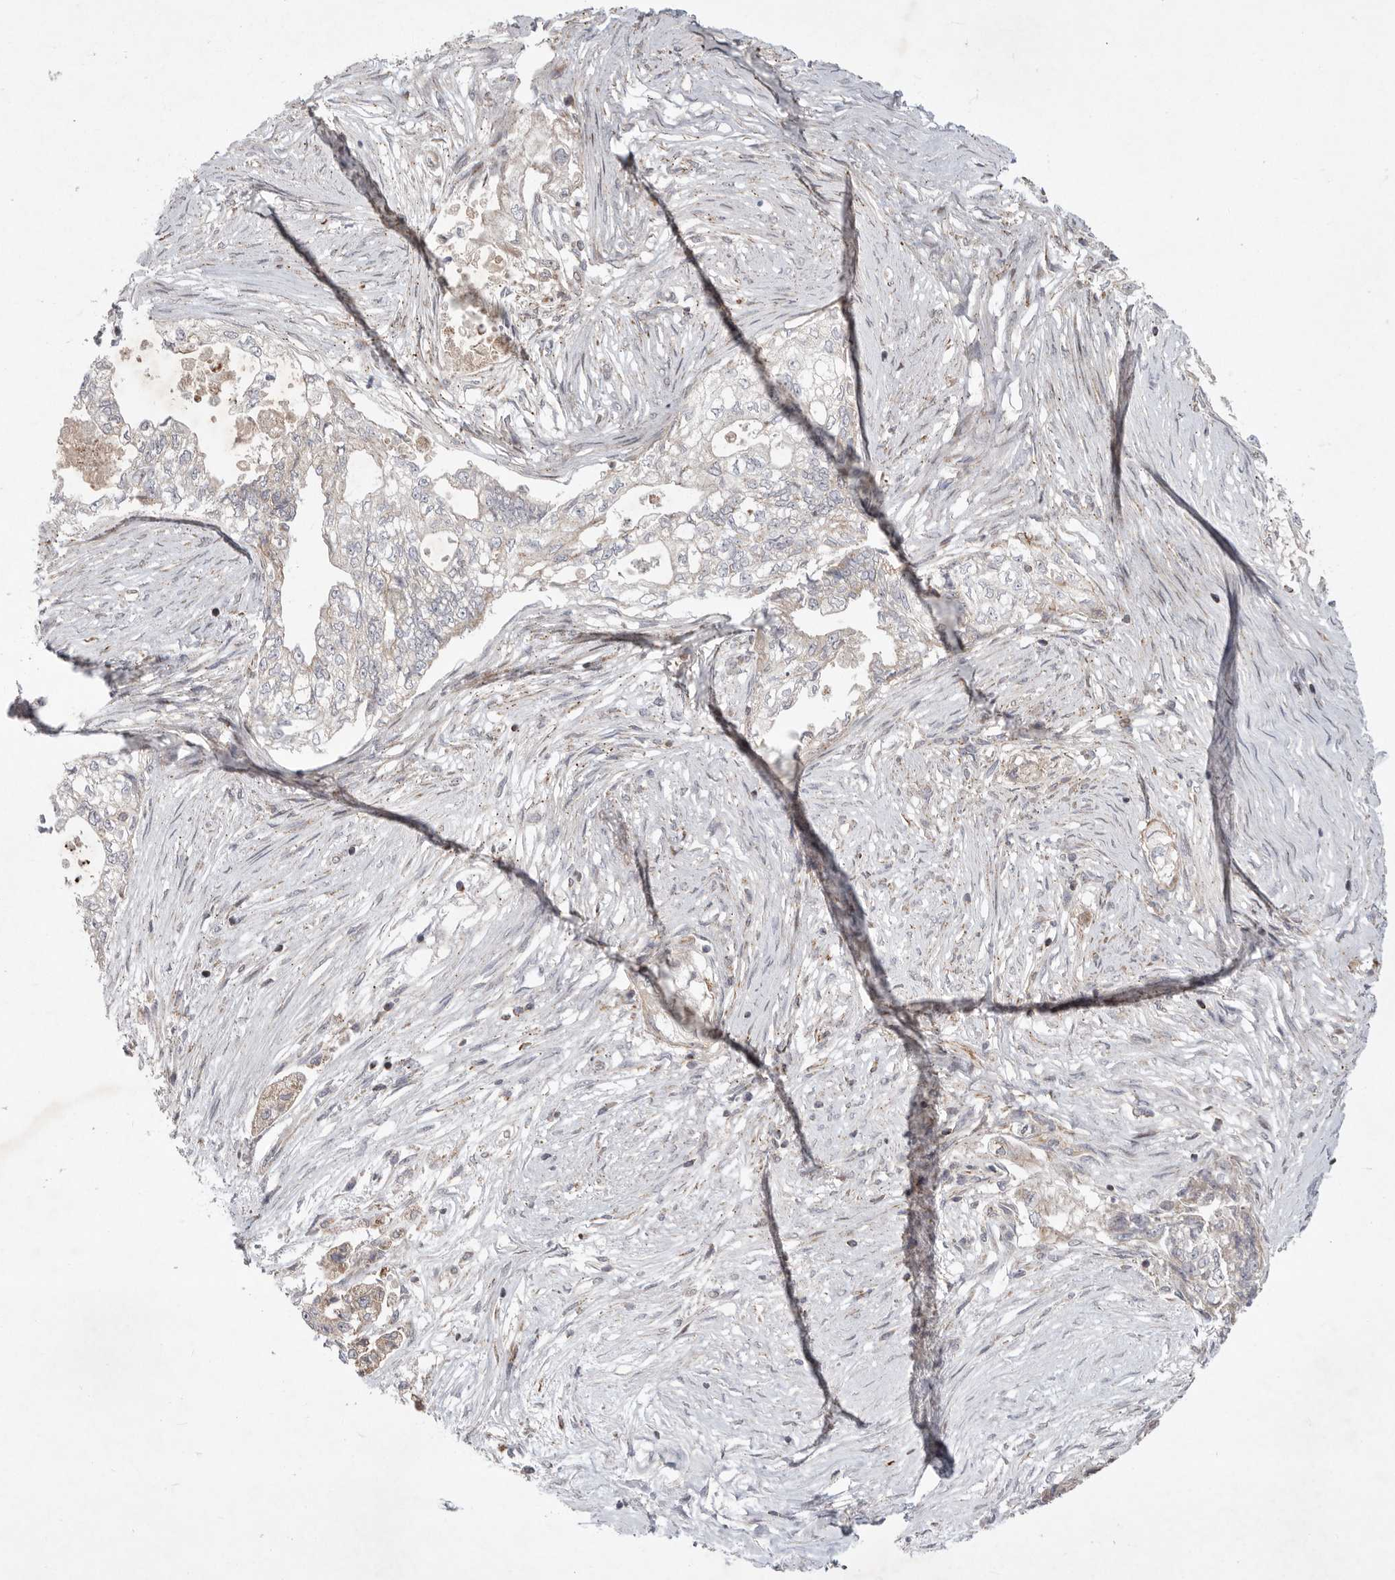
{"staining": {"intensity": "weak", "quantity": "<25%", "location": "cytoplasmic/membranous"}, "tissue": "pancreatic cancer", "cell_type": "Tumor cells", "image_type": "cancer", "snomed": [{"axis": "morphology", "description": "Adenocarcinoma, NOS"}, {"axis": "topography", "description": "Pancreas"}], "caption": "DAB (3,3'-diaminobenzidine) immunohistochemical staining of pancreatic cancer reveals no significant staining in tumor cells.", "gene": "MPZL1", "patient": {"sex": "male", "age": 72}}